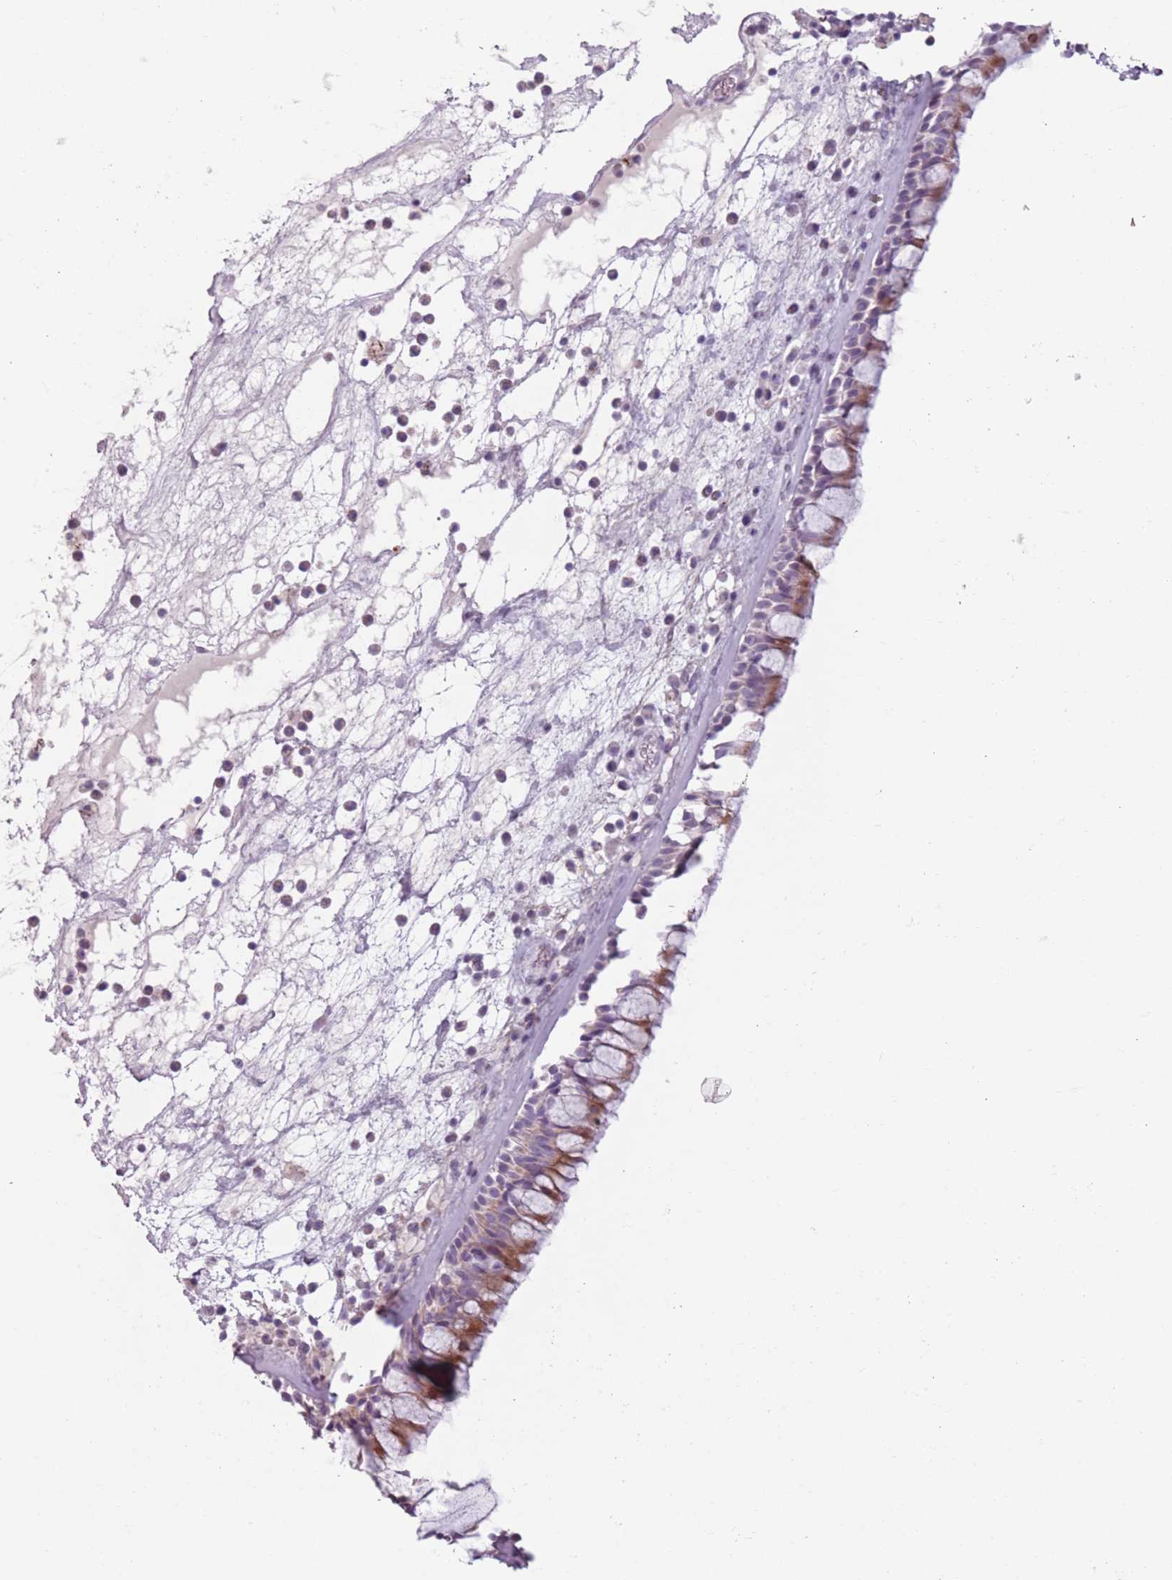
{"staining": {"intensity": "moderate", "quantity": ">75%", "location": "cytoplasmic/membranous"}, "tissue": "nasopharynx", "cell_type": "Respiratory epithelial cells", "image_type": "normal", "snomed": [{"axis": "morphology", "description": "Normal tissue, NOS"}, {"axis": "morphology", "description": "Squamous cell carcinoma, NOS"}, {"axis": "topography", "description": "Nasopharynx"}, {"axis": "topography", "description": "Head-Neck"}], "caption": "Moderate cytoplasmic/membranous positivity for a protein is appreciated in approximately >75% of respiratory epithelial cells of normal nasopharynx using immunohistochemistry (IHC).", "gene": "MEGF8", "patient": {"sex": "male", "age": 85}}